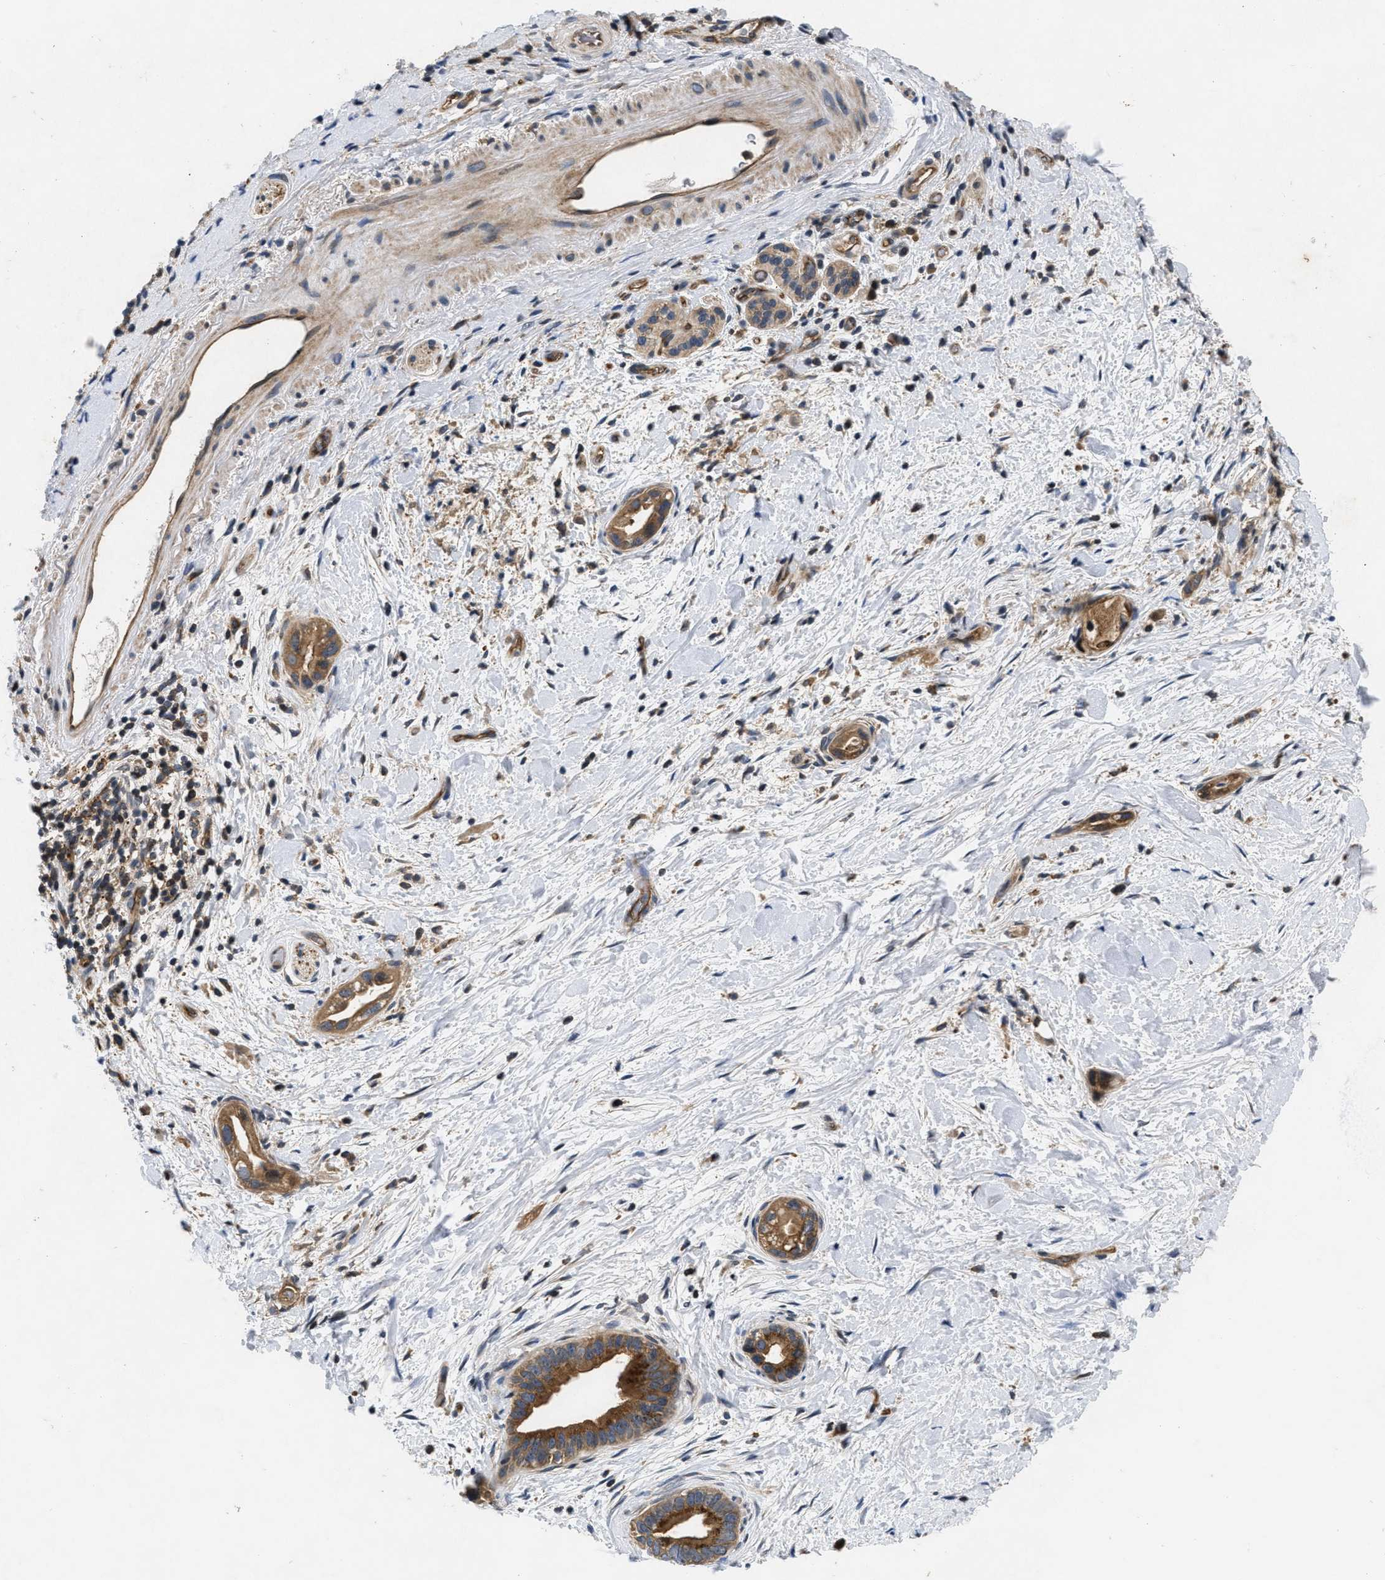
{"staining": {"intensity": "strong", "quantity": ">75%", "location": "cytoplasmic/membranous"}, "tissue": "pancreatic cancer", "cell_type": "Tumor cells", "image_type": "cancer", "snomed": [{"axis": "morphology", "description": "Adenocarcinoma, NOS"}, {"axis": "topography", "description": "Pancreas"}], "caption": "Immunohistochemical staining of human pancreatic cancer reveals high levels of strong cytoplasmic/membranous protein positivity in approximately >75% of tumor cells.", "gene": "HMGCR", "patient": {"sex": "male", "age": 55}}